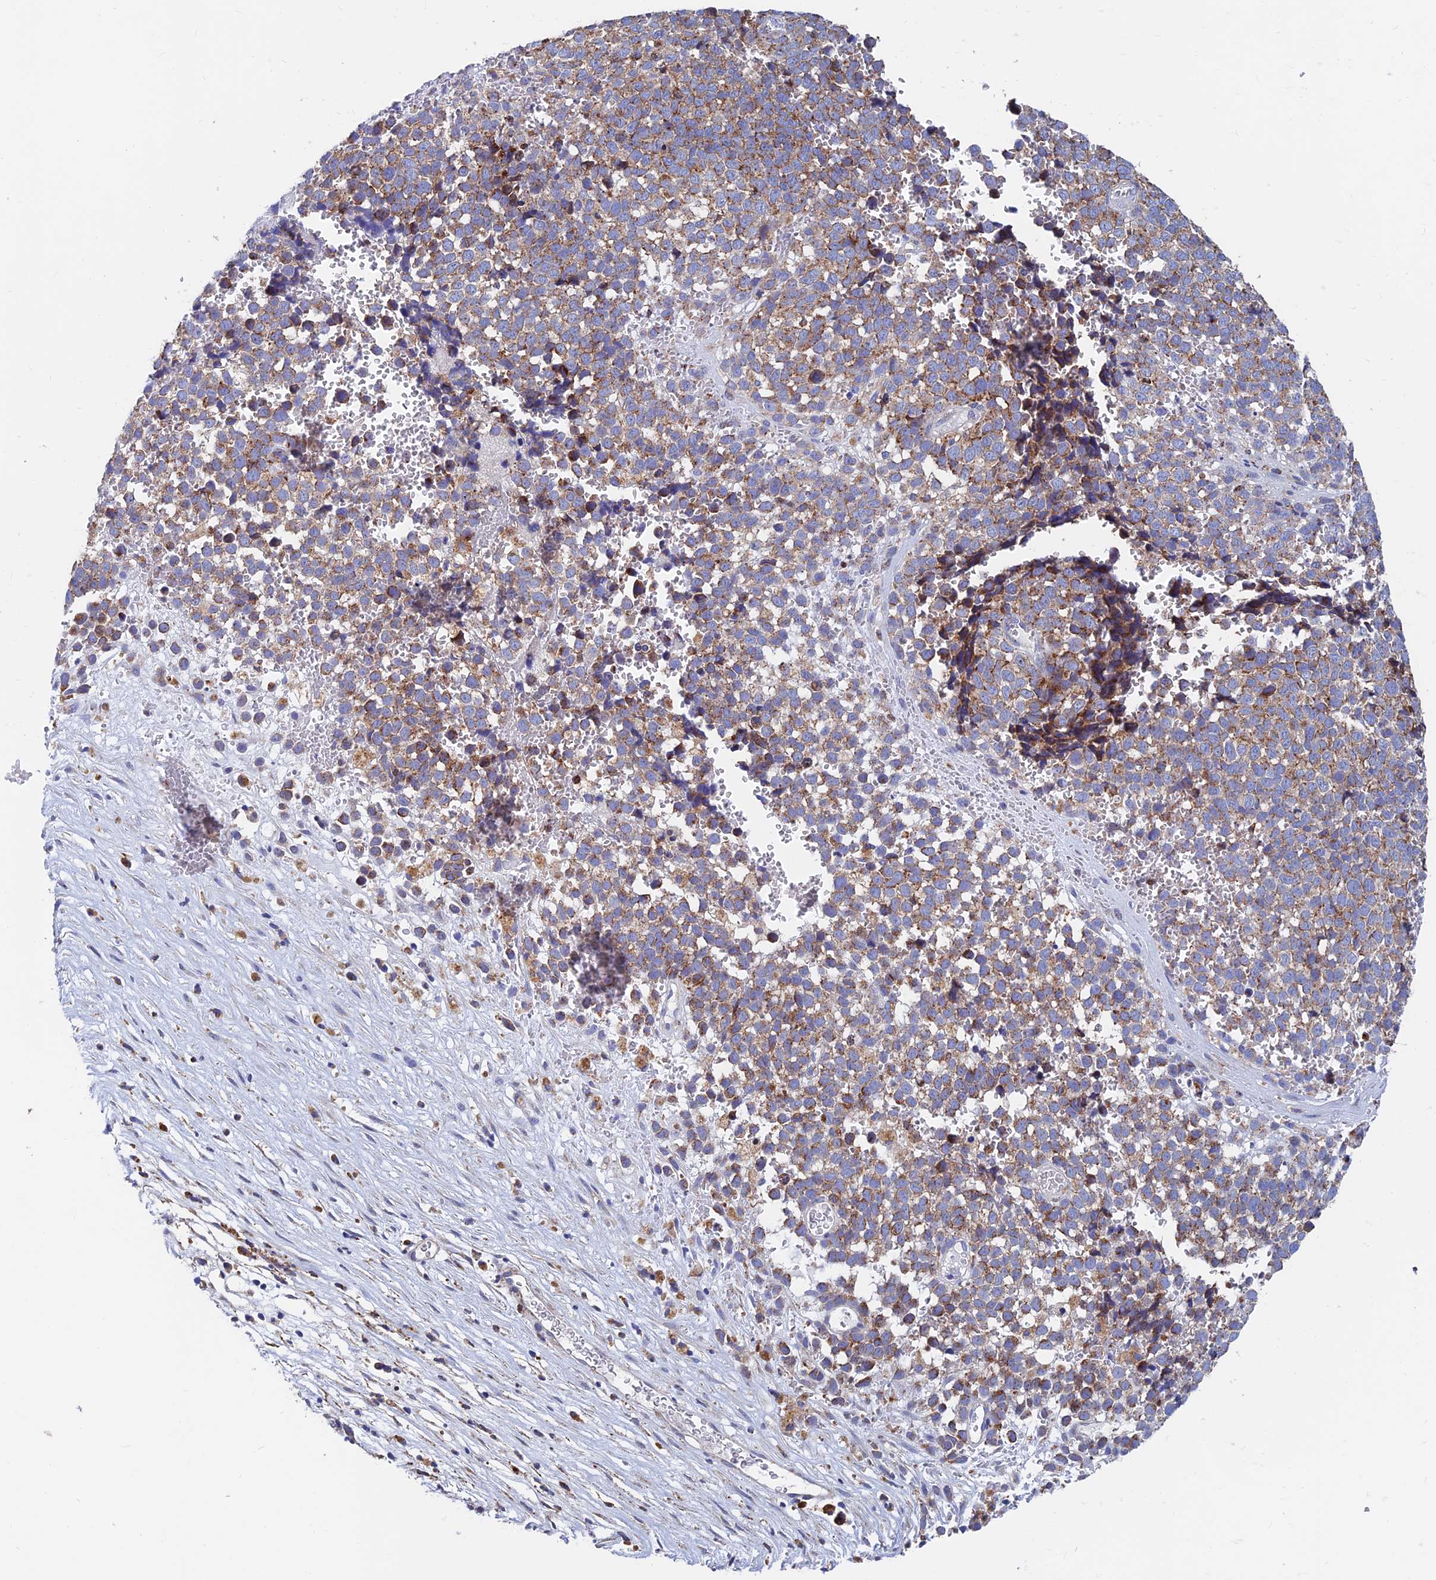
{"staining": {"intensity": "moderate", "quantity": ">75%", "location": "cytoplasmic/membranous"}, "tissue": "melanoma", "cell_type": "Tumor cells", "image_type": "cancer", "snomed": [{"axis": "morphology", "description": "Malignant melanoma, NOS"}, {"axis": "topography", "description": "Nose, NOS"}], "caption": "High-magnification brightfield microscopy of malignant melanoma stained with DAB (3,3'-diaminobenzidine) (brown) and counterstained with hematoxylin (blue). tumor cells exhibit moderate cytoplasmic/membranous expression is identified in approximately>75% of cells.", "gene": "SPNS1", "patient": {"sex": "female", "age": 48}}